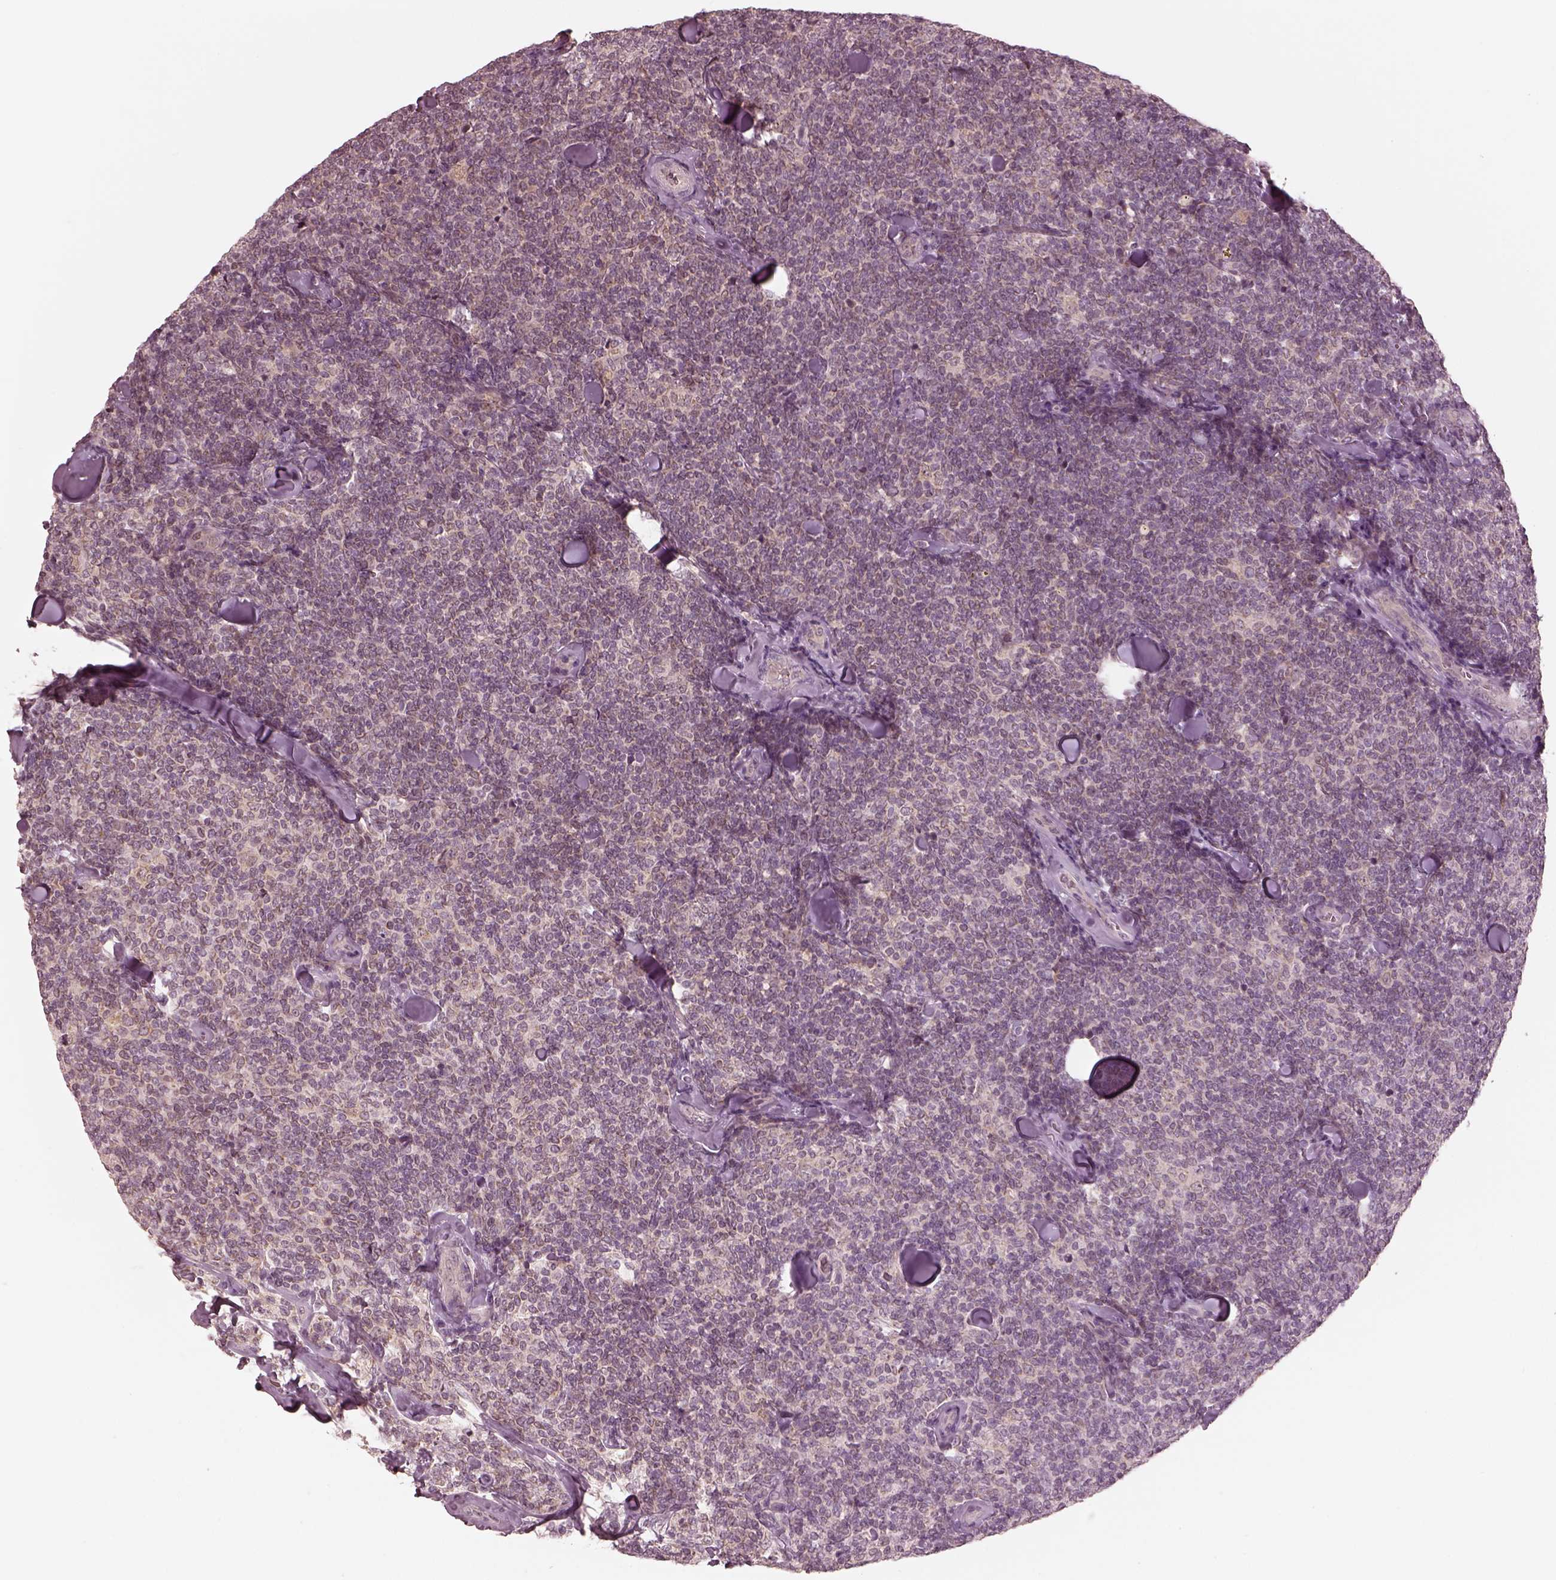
{"staining": {"intensity": "weak", "quantity": "<25%", "location": "cytoplasmic/membranous"}, "tissue": "lymphoma", "cell_type": "Tumor cells", "image_type": "cancer", "snomed": [{"axis": "morphology", "description": "Malignant lymphoma, non-Hodgkin's type, Low grade"}, {"axis": "topography", "description": "Lymph node"}], "caption": "IHC of malignant lymphoma, non-Hodgkin's type (low-grade) shows no positivity in tumor cells.", "gene": "IQCB1", "patient": {"sex": "female", "age": 56}}